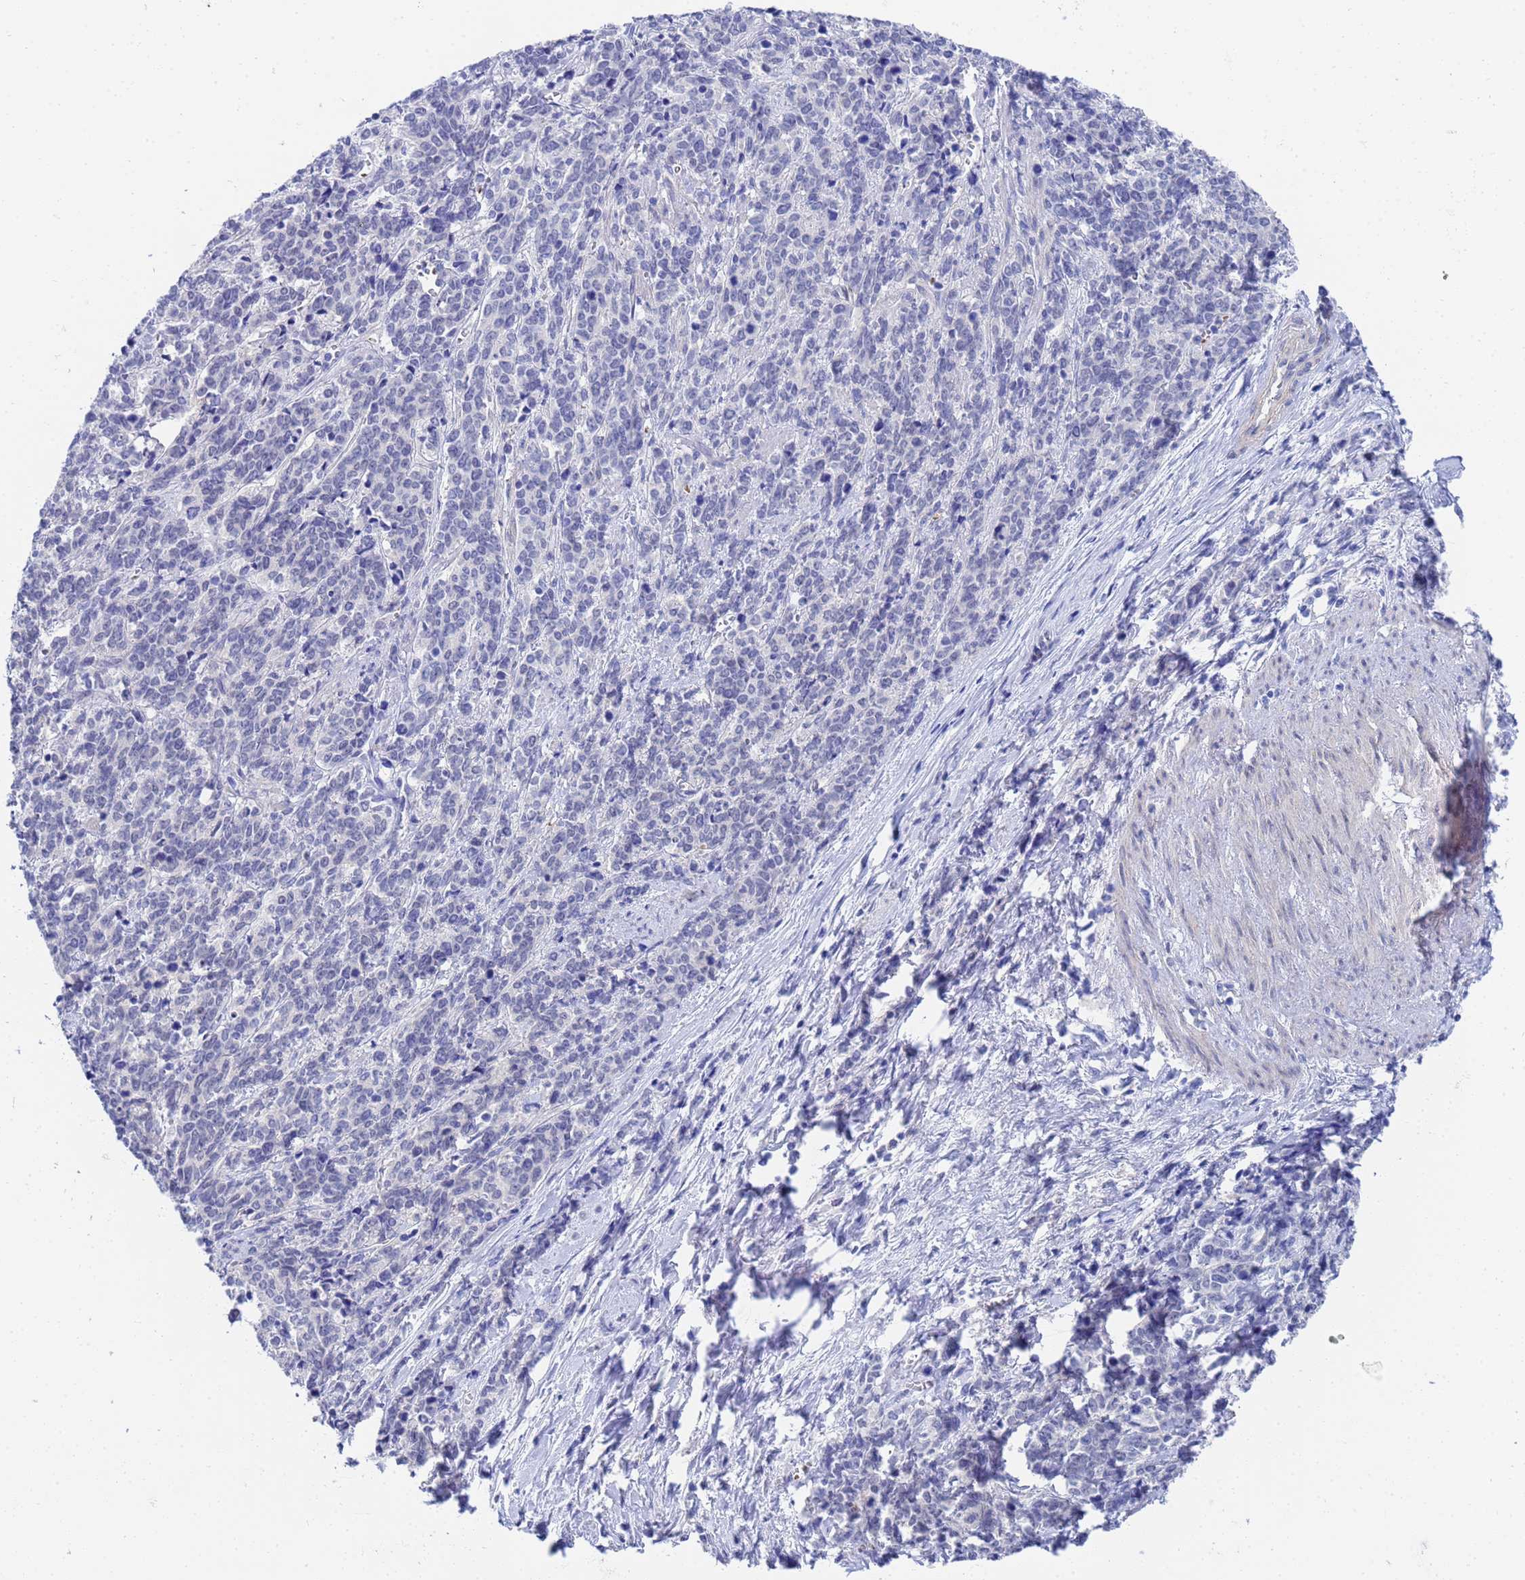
{"staining": {"intensity": "negative", "quantity": "none", "location": "none"}, "tissue": "cervical cancer", "cell_type": "Tumor cells", "image_type": "cancer", "snomed": [{"axis": "morphology", "description": "Squamous cell carcinoma, NOS"}, {"axis": "topography", "description": "Cervix"}], "caption": "DAB immunohistochemical staining of human cervical cancer demonstrates no significant staining in tumor cells.", "gene": "ZNF26", "patient": {"sex": "female", "age": 60}}